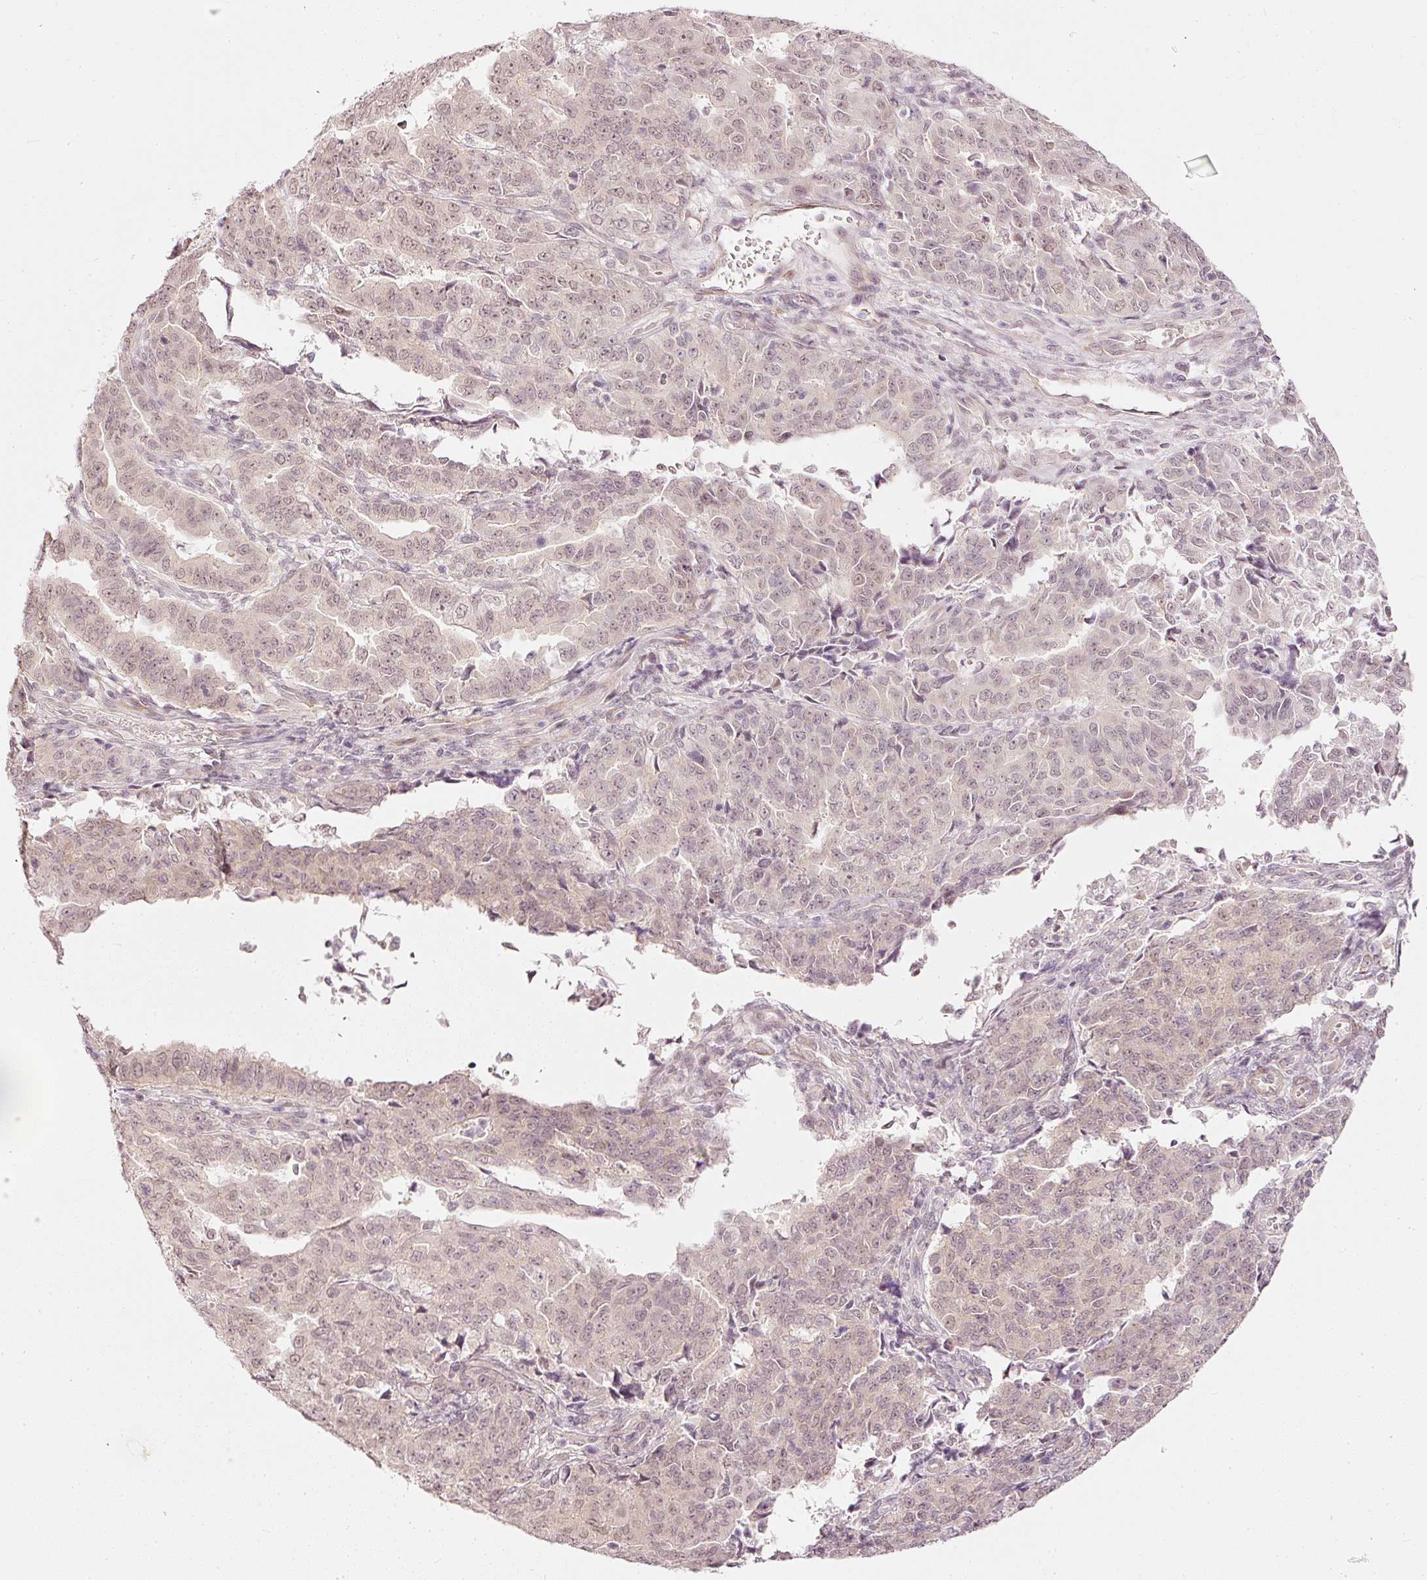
{"staining": {"intensity": "negative", "quantity": "none", "location": "none"}, "tissue": "endometrial cancer", "cell_type": "Tumor cells", "image_type": "cancer", "snomed": [{"axis": "morphology", "description": "Adenocarcinoma, NOS"}, {"axis": "topography", "description": "Endometrium"}], "caption": "Immunohistochemical staining of human endometrial cancer (adenocarcinoma) displays no significant positivity in tumor cells.", "gene": "DRD2", "patient": {"sex": "female", "age": 50}}